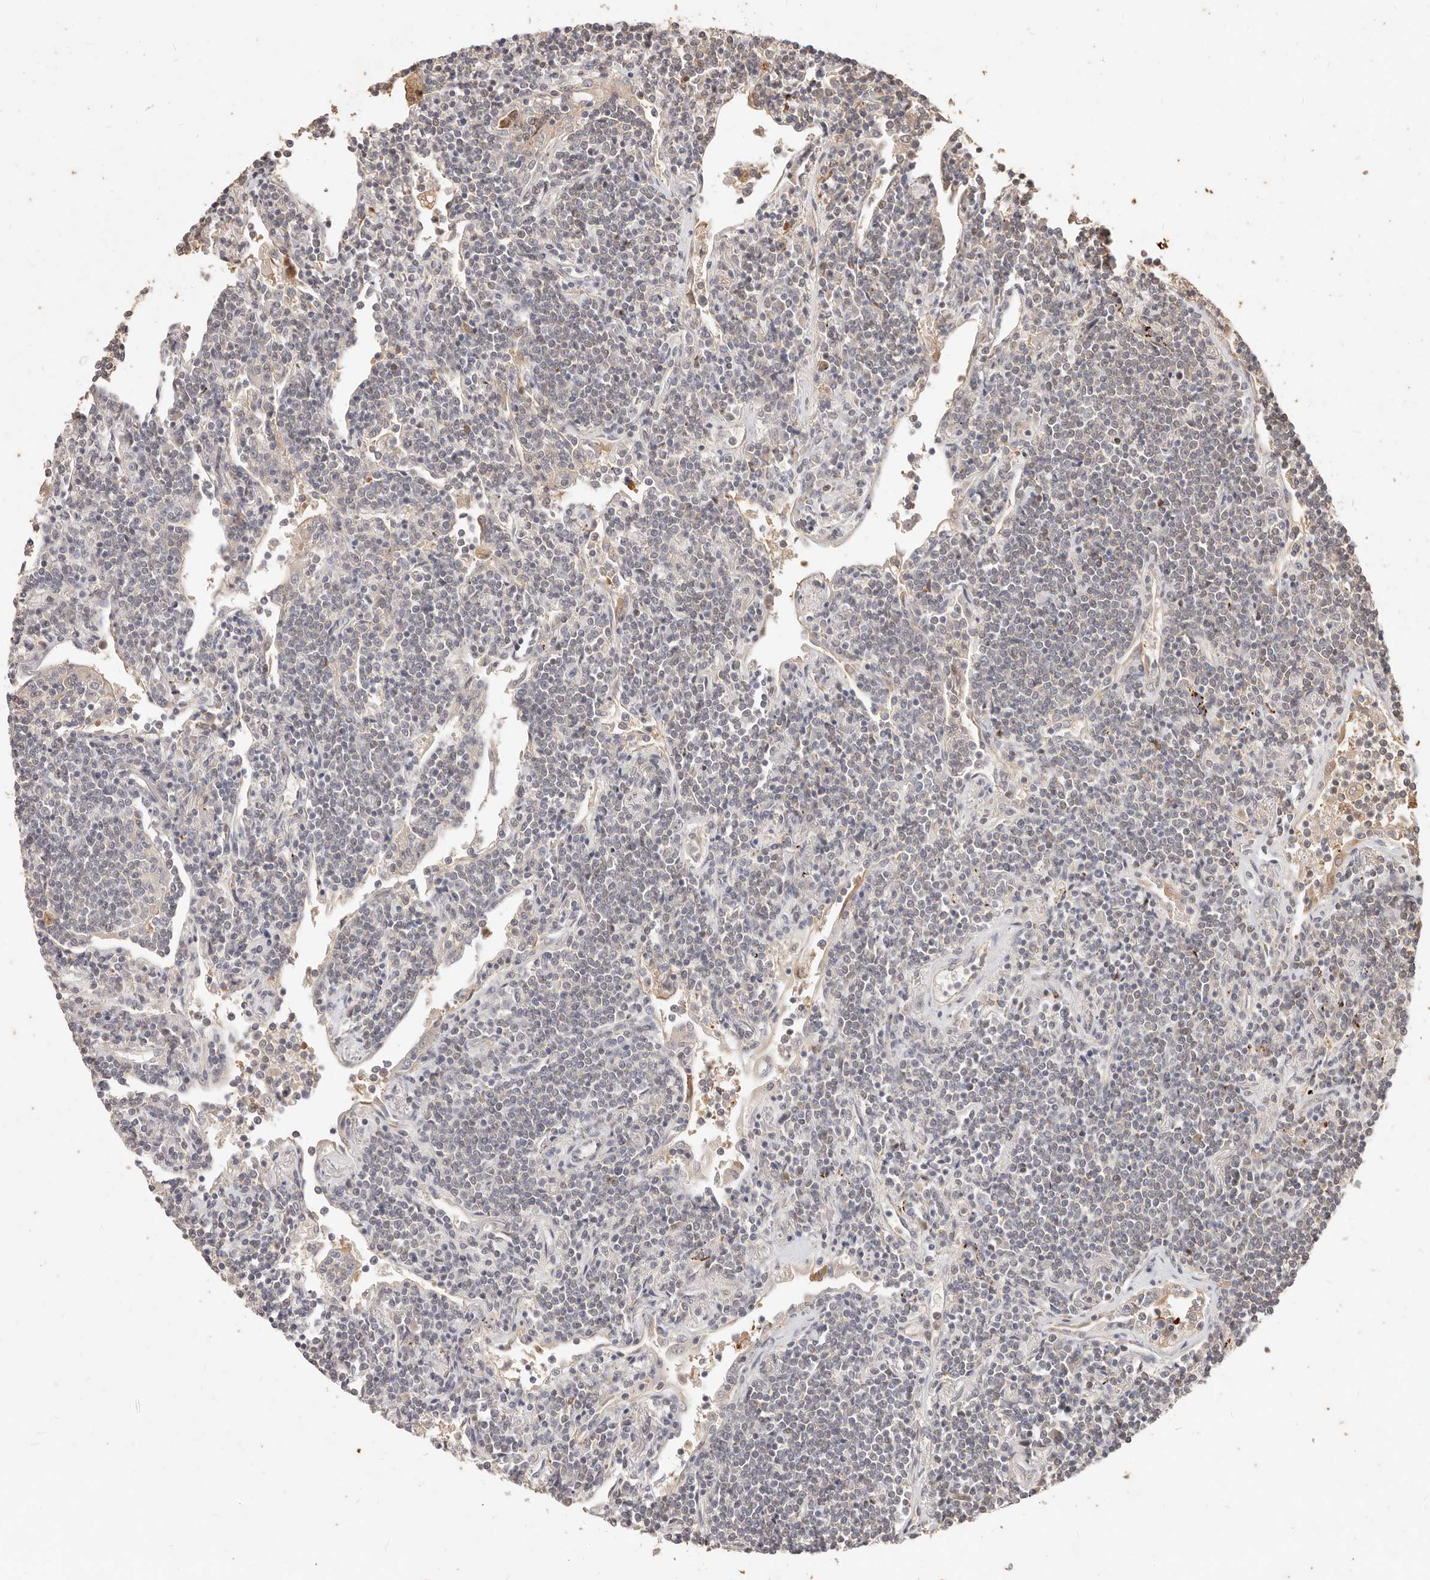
{"staining": {"intensity": "negative", "quantity": "none", "location": "none"}, "tissue": "lymphoma", "cell_type": "Tumor cells", "image_type": "cancer", "snomed": [{"axis": "morphology", "description": "Malignant lymphoma, non-Hodgkin's type, Low grade"}, {"axis": "topography", "description": "Lung"}], "caption": "An immunohistochemistry histopathology image of lymphoma is shown. There is no staining in tumor cells of lymphoma.", "gene": "KIF9", "patient": {"sex": "female", "age": 71}}